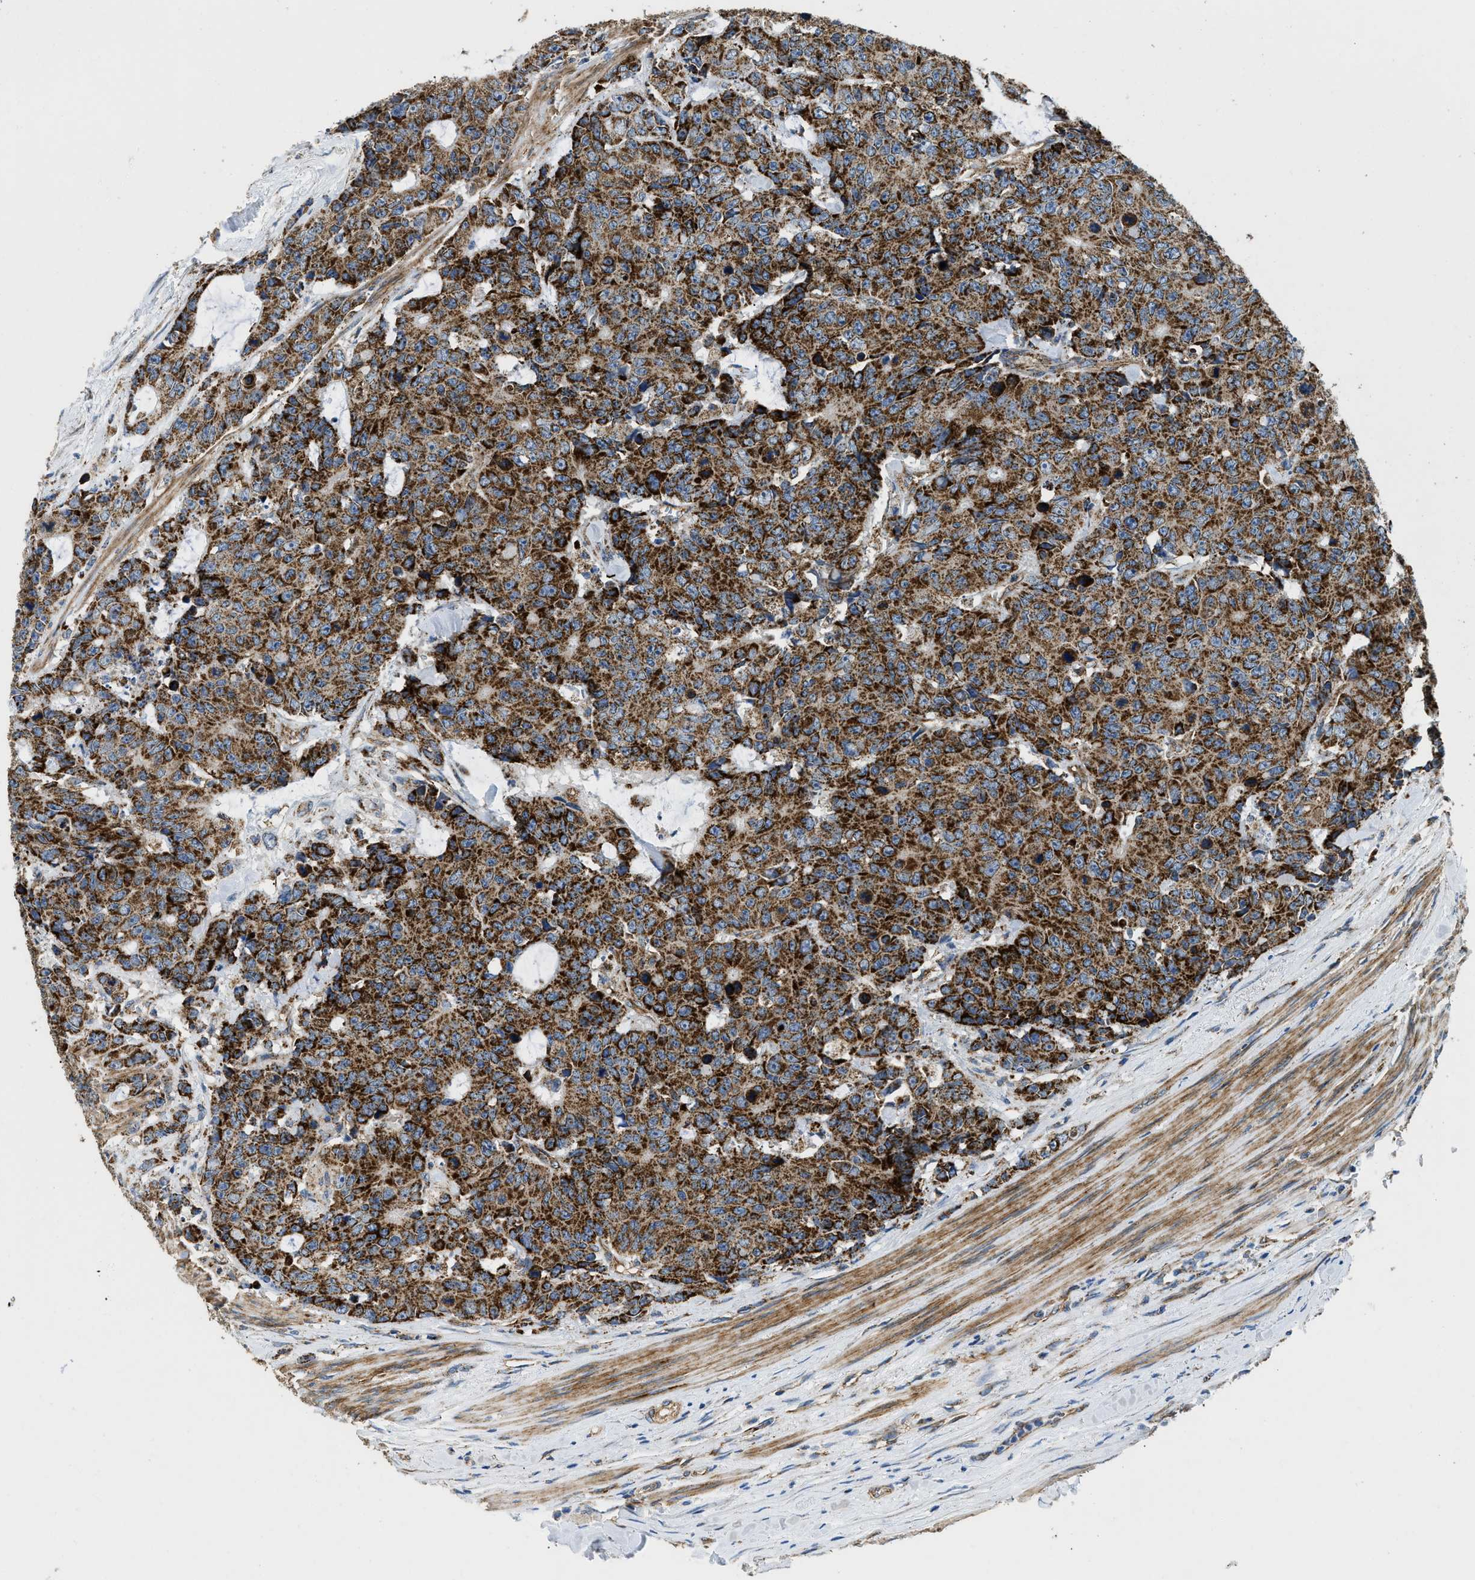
{"staining": {"intensity": "strong", "quantity": ">75%", "location": "cytoplasmic/membranous"}, "tissue": "colorectal cancer", "cell_type": "Tumor cells", "image_type": "cancer", "snomed": [{"axis": "morphology", "description": "Adenocarcinoma, NOS"}, {"axis": "topography", "description": "Colon"}], "caption": "Strong cytoplasmic/membranous staining is identified in about >75% of tumor cells in colorectal adenocarcinoma.", "gene": "STK33", "patient": {"sex": "female", "age": 86}}